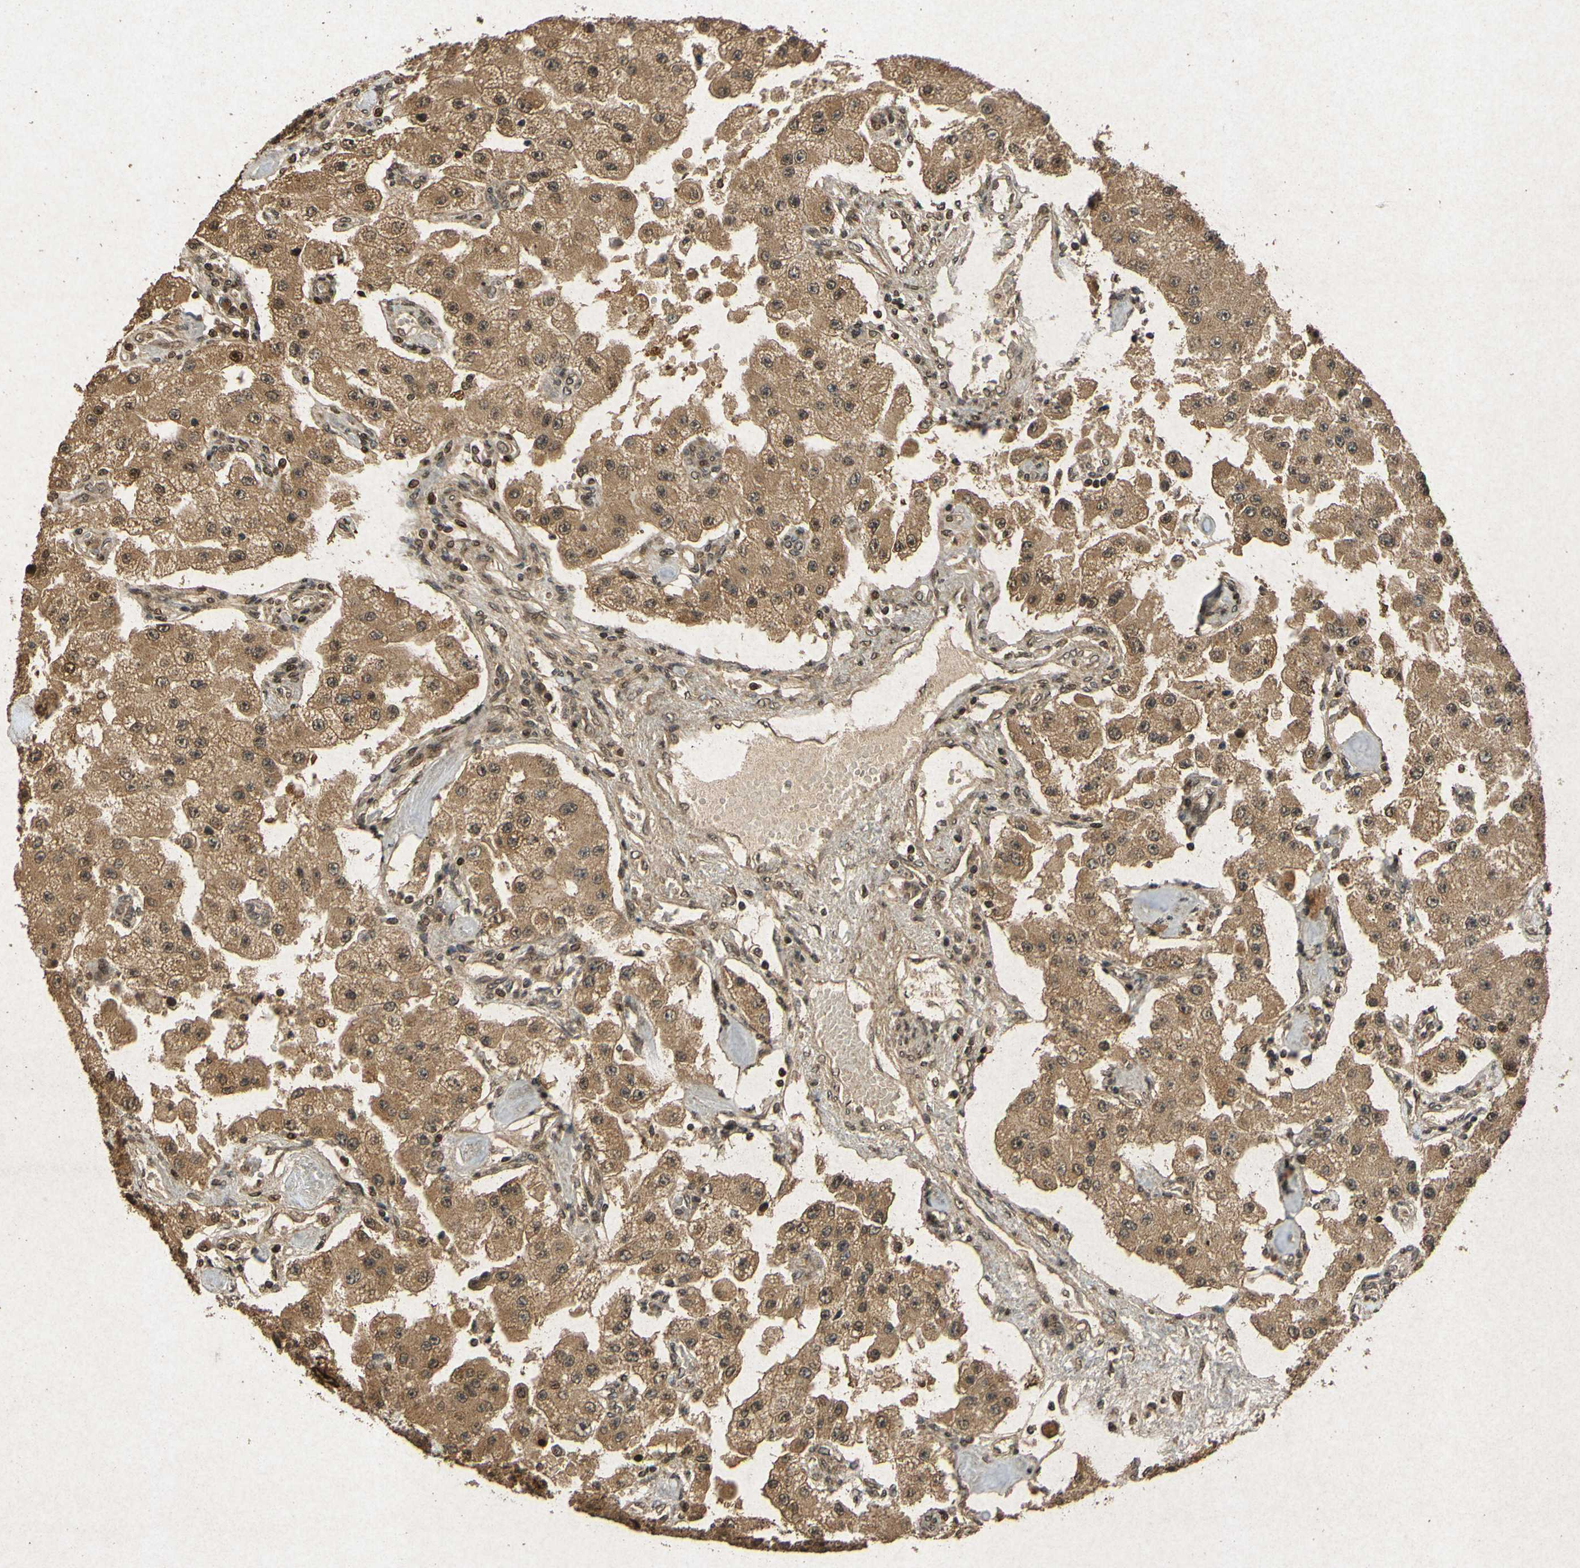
{"staining": {"intensity": "moderate", "quantity": ">75%", "location": "cytoplasmic/membranous"}, "tissue": "carcinoid", "cell_type": "Tumor cells", "image_type": "cancer", "snomed": [{"axis": "morphology", "description": "Carcinoid, malignant, NOS"}, {"axis": "topography", "description": "Pancreas"}], "caption": "Approximately >75% of tumor cells in carcinoid (malignant) display moderate cytoplasmic/membranous protein staining as visualized by brown immunohistochemical staining.", "gene": "ATP6V1H", "patient": {"sex": "male", "age": 41}}